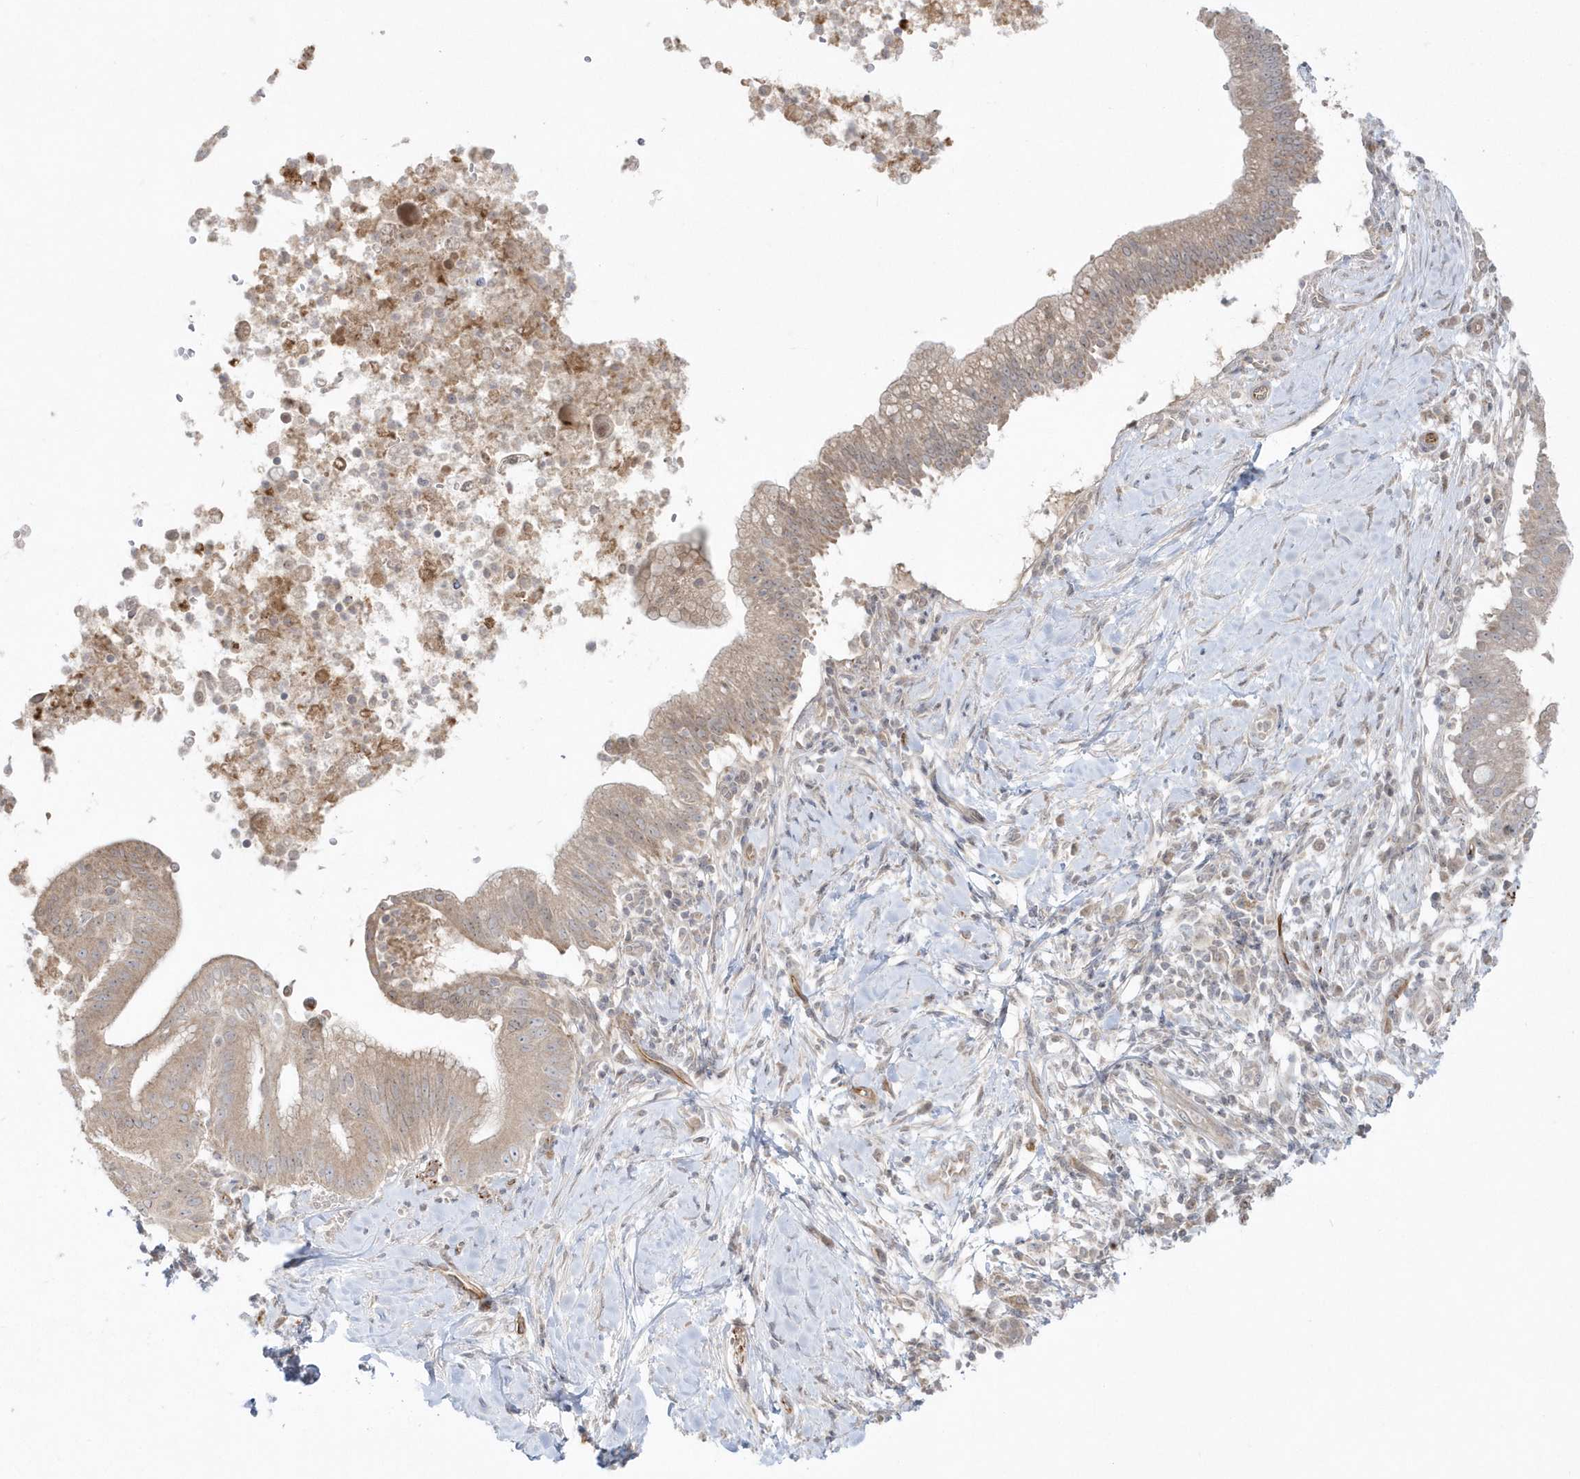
{"staining": {"intensity": "moderate", "quantity": ">75%", "location": "cytoplasmic/membranous"}, "tissue": "pancreatic cancer", "cell_type": "Tumor cells", "image_type": "cancer", "snomed": [{"axis": "morphology", "description": "Adenocarcinoma, NOS"}, {"axis": "topography", "description": "Pancreas"}], "caption": "DAB (3,3'-diaminobenzidine) immunohistochemical staining of pancreatic adenocarcinoma displays moderate cytoplasmic/membranous protein staining in approximately >75% of tumor cells.", "gene": "DHX57", "patient": {"sex": "male", "age": 68}}